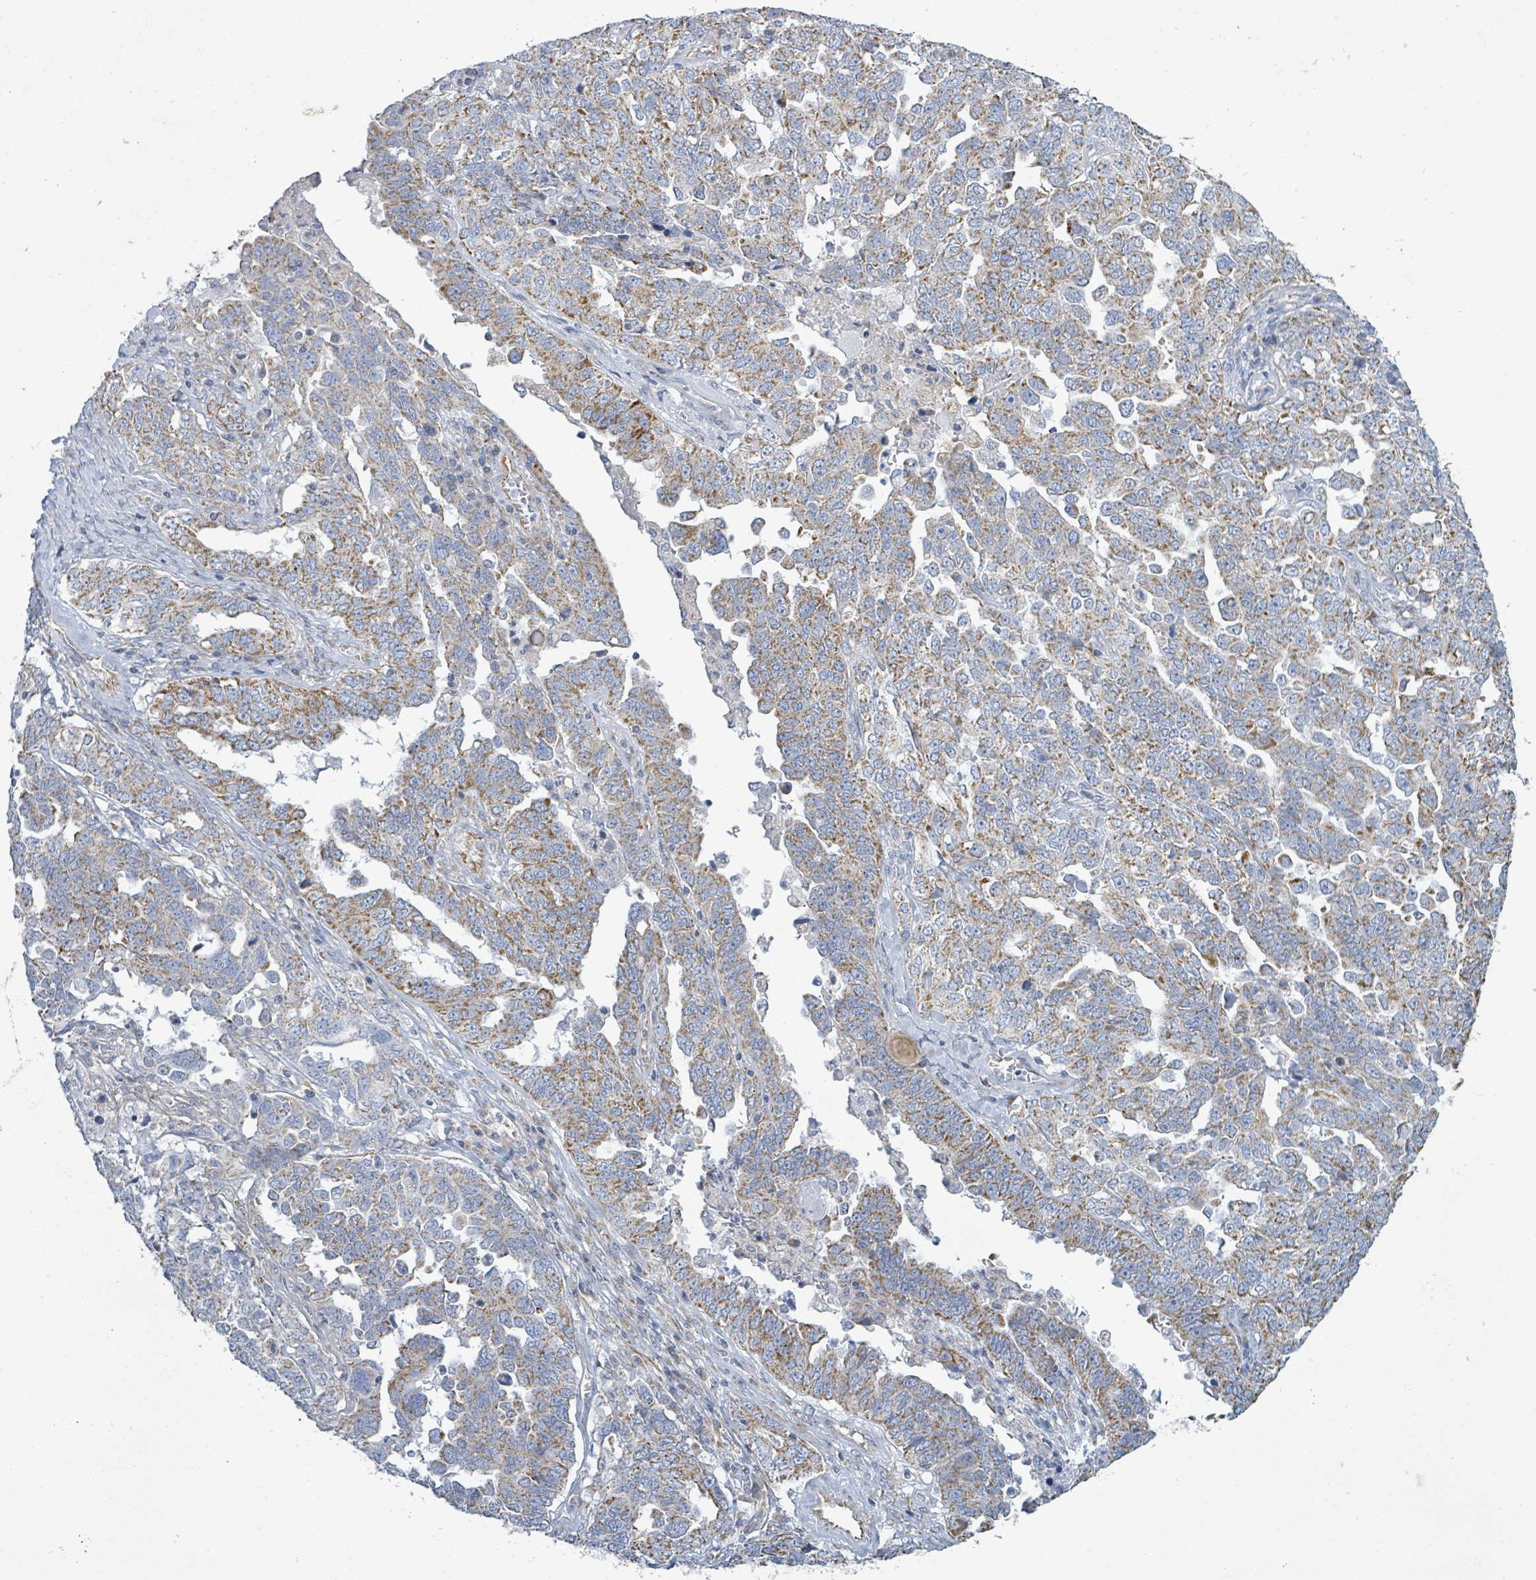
{"staining": {"intensity": "weak", "quantity": ">75%", "location": "cytoplasmic/membranous"}, "tissue": "ovarian cancer", "cell_type": "Tumor cells", "image_type": "cancer", "snomed": [{"axis": "morphology", "description": "Carcinoma, endometroid"}, {"axis": "topography", "description": "Ovary"}], "caption": "Immunohistochemistry photomicrograph of neoplastic tissue: ovarian cancer (endometroid carcinoma) stained using immunohistochemistry (IHC) demonstrates low levels of weak protein expression localized specifically in the cytoplasmic/membranous of tumor cells, appearing as a cytoplasmic/membranous brown color.", "gene": "ALG12", "patient": {"sex": "female", "age": 62}}